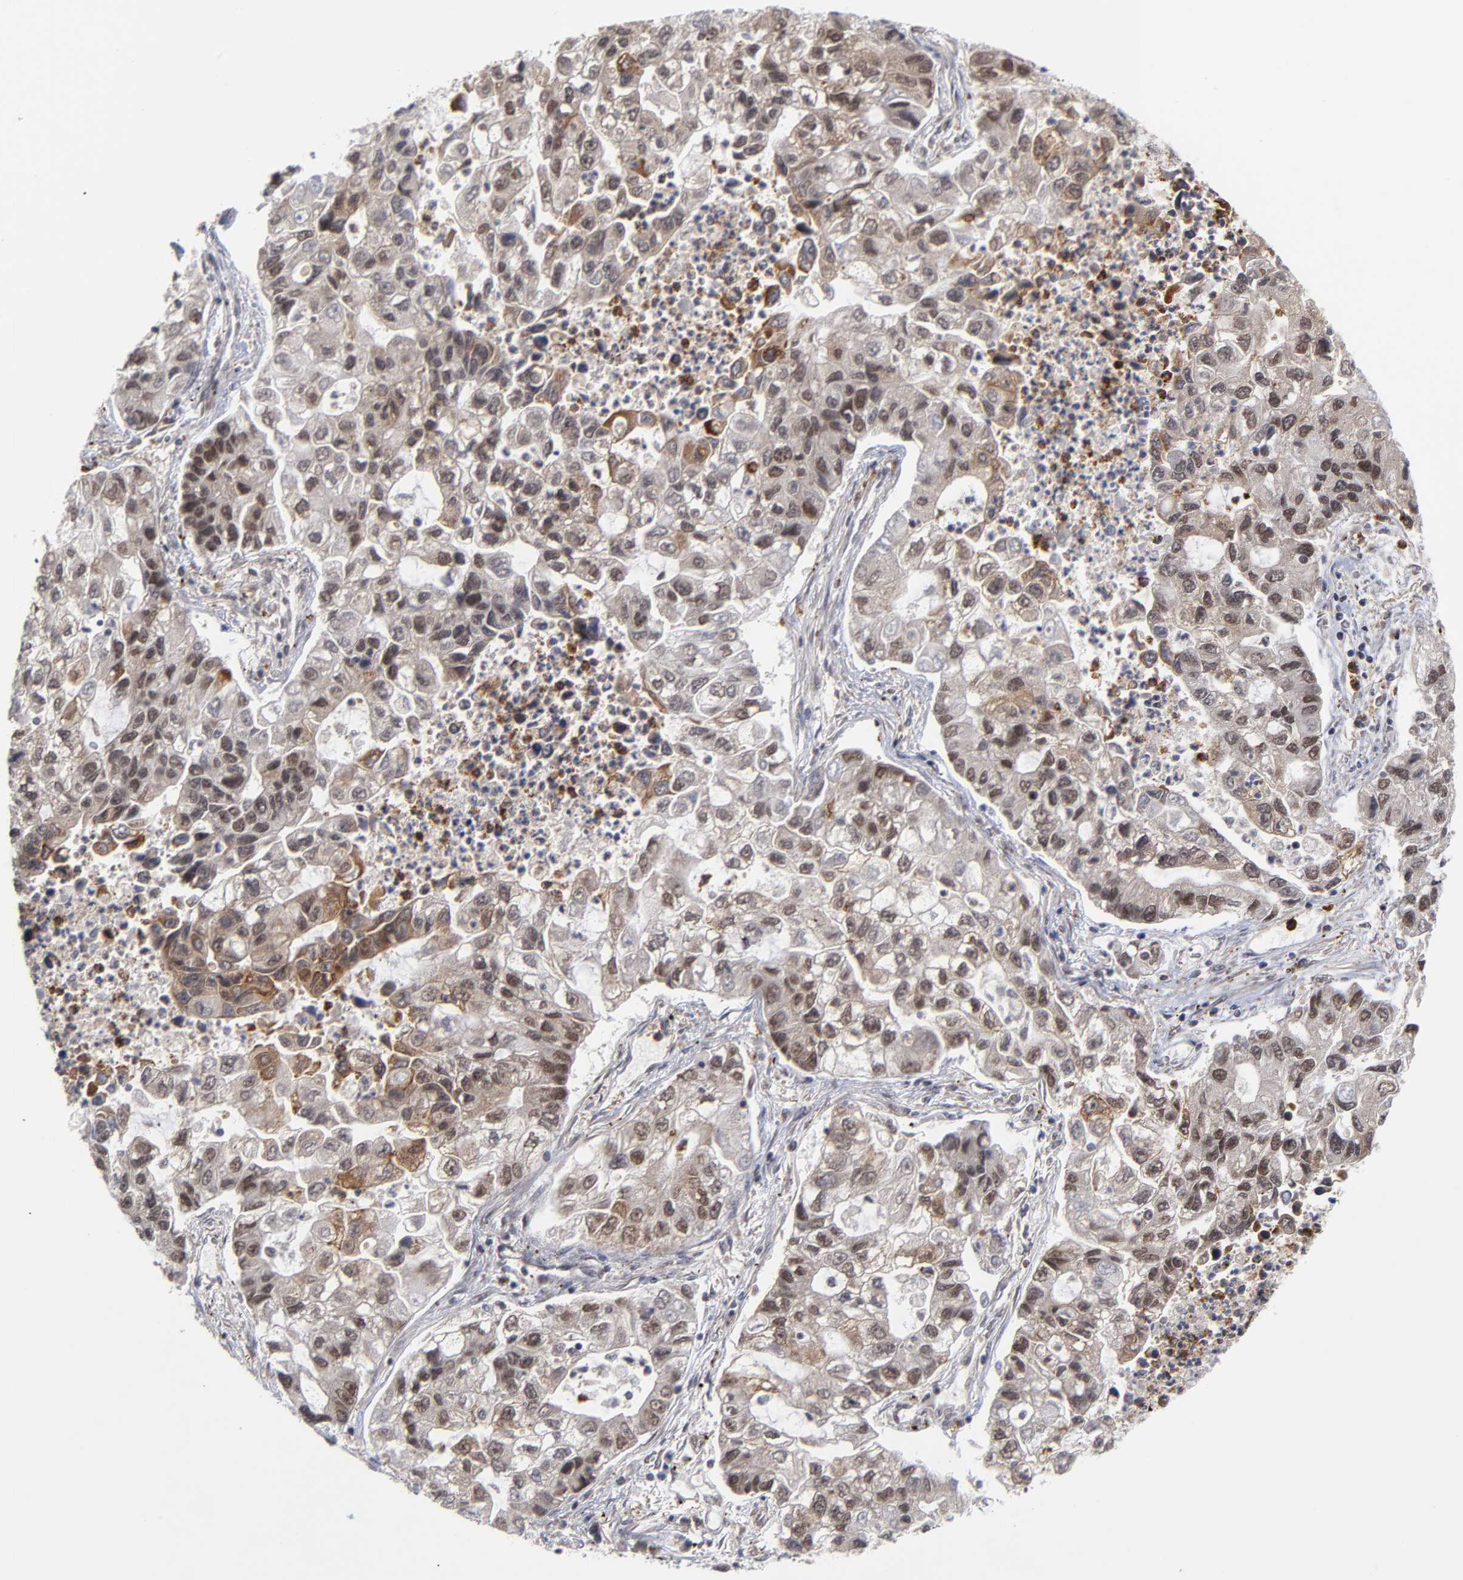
{"staining": {"intensity": "weak", "quantity": "25%-75%", "location": "nuclear"}, "tissue": "lung cancer", "cell_type": "Tumor cells", "image_type": "cancer", "snomed": [{"axis": "morphology", "description": "Adenocarcinoma, NOS"}, {"axis": "topography", "description": "Lung"}], "caption": "Immunohistochemistry of human lung adenocarcinoma reveals low levels of weak nuclear expression in about 25%-75% of tumor cells. (Brightfield microscopy of DAB IHC at high magnification).", "gene": "ZNF419", "patient": {"sex": "female", "age": 51}}